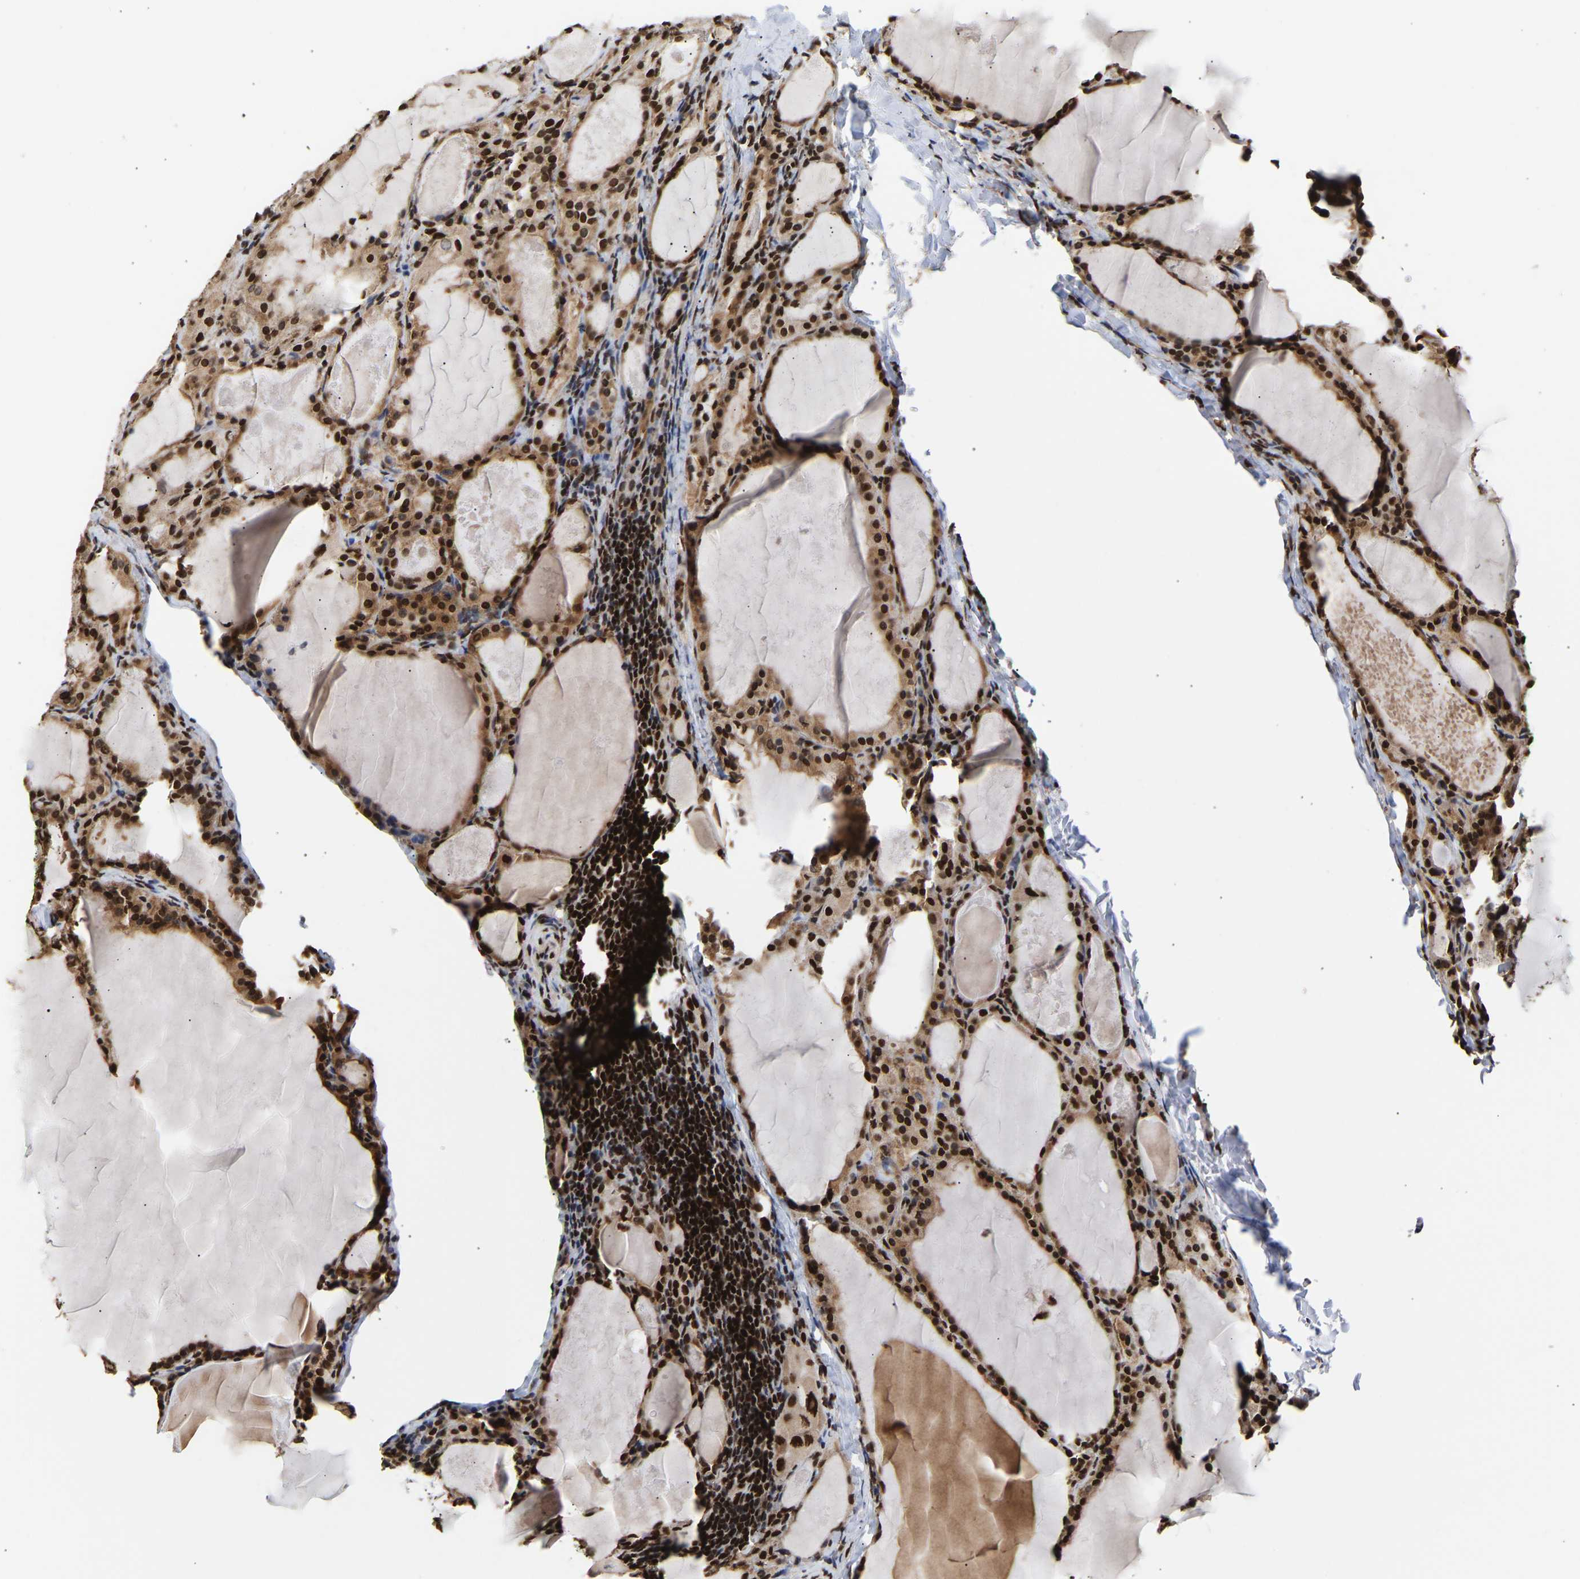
{"staining": {"intensity": "strong", "quantity": ">75%", "location": "nuclear"}, "tissue": "thyroid cancer", "cell_type": "Tumor cells", "image_type": "cancer", "snomed": [{"axis": "morphology", "description": "Papillary adenocarcinoma, NOS"}, {"axis": "topography", "description": "Thyroid gland"}], "caption": "Thyroid papillary adenocarcinoma stained with a protein marker displays strong staining in tumor cells.", "gene": "PSIP1", "patient": {"sex": "female", "age": 42}}